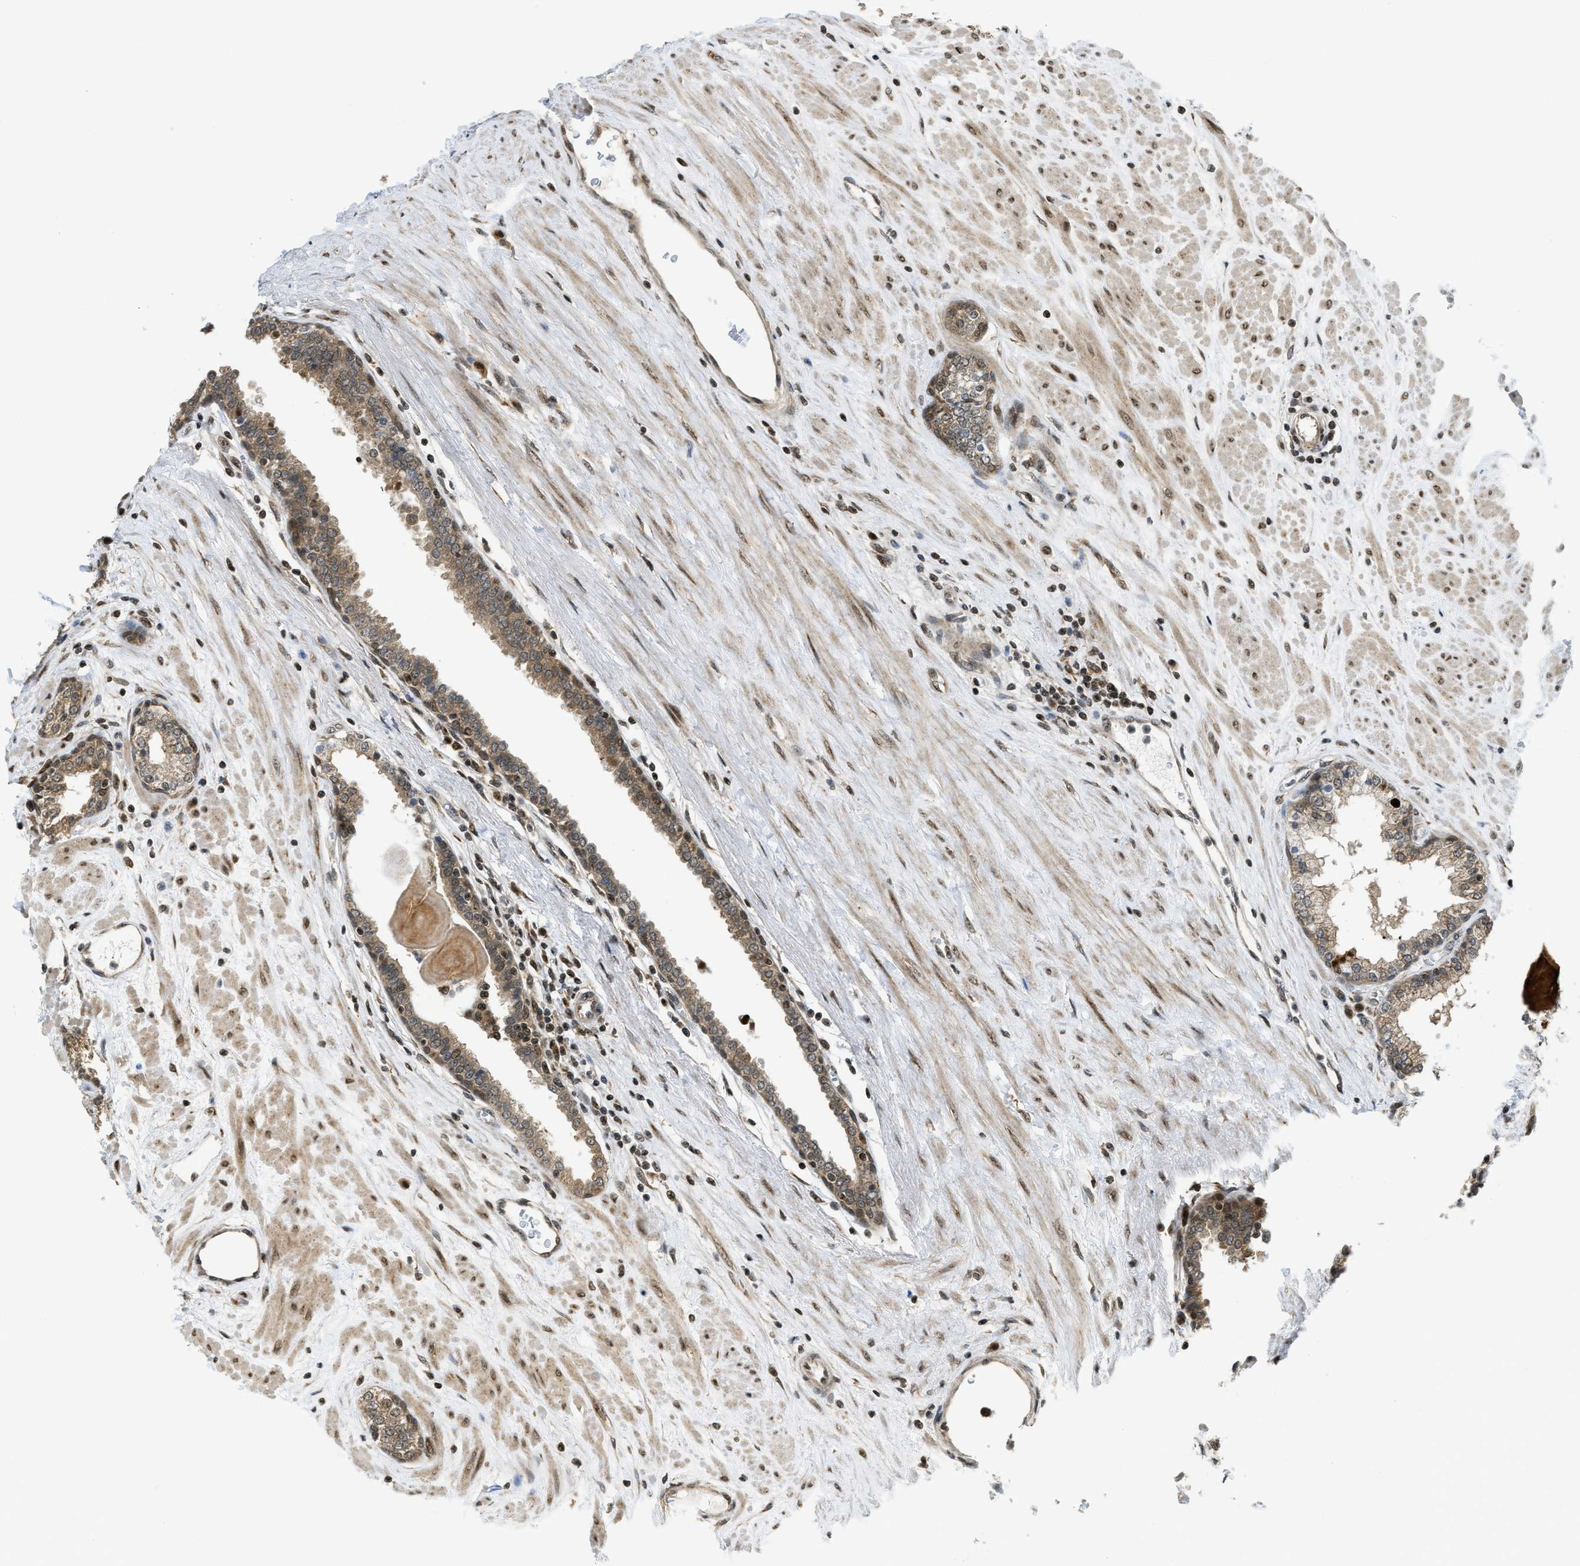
{"staining": {"intensity": "weak", "quantity": ">75%", "location": "cytoplasmic/membranous"}, "tissue": "prostate", "cell_type": "Glandular cells", "image_type": "normal", "snomed": [{"axis": "morphology", "description": "Normal tissue, NOS"}, {"axis": "topography", "description": "Prostate"}], "caption": "Prostate stained with IHC exhibits weak cytoplasmic/membranous positivity in approximately >75% of glandular cells. The staining was performed using DAB (3,3'-diaminobenzidine), with brown indicating positive protein expression. Nuclei are stained blue with hematoxylin.", "gene": "TACC1", "patient": {"sex": "male", "age": 51}}